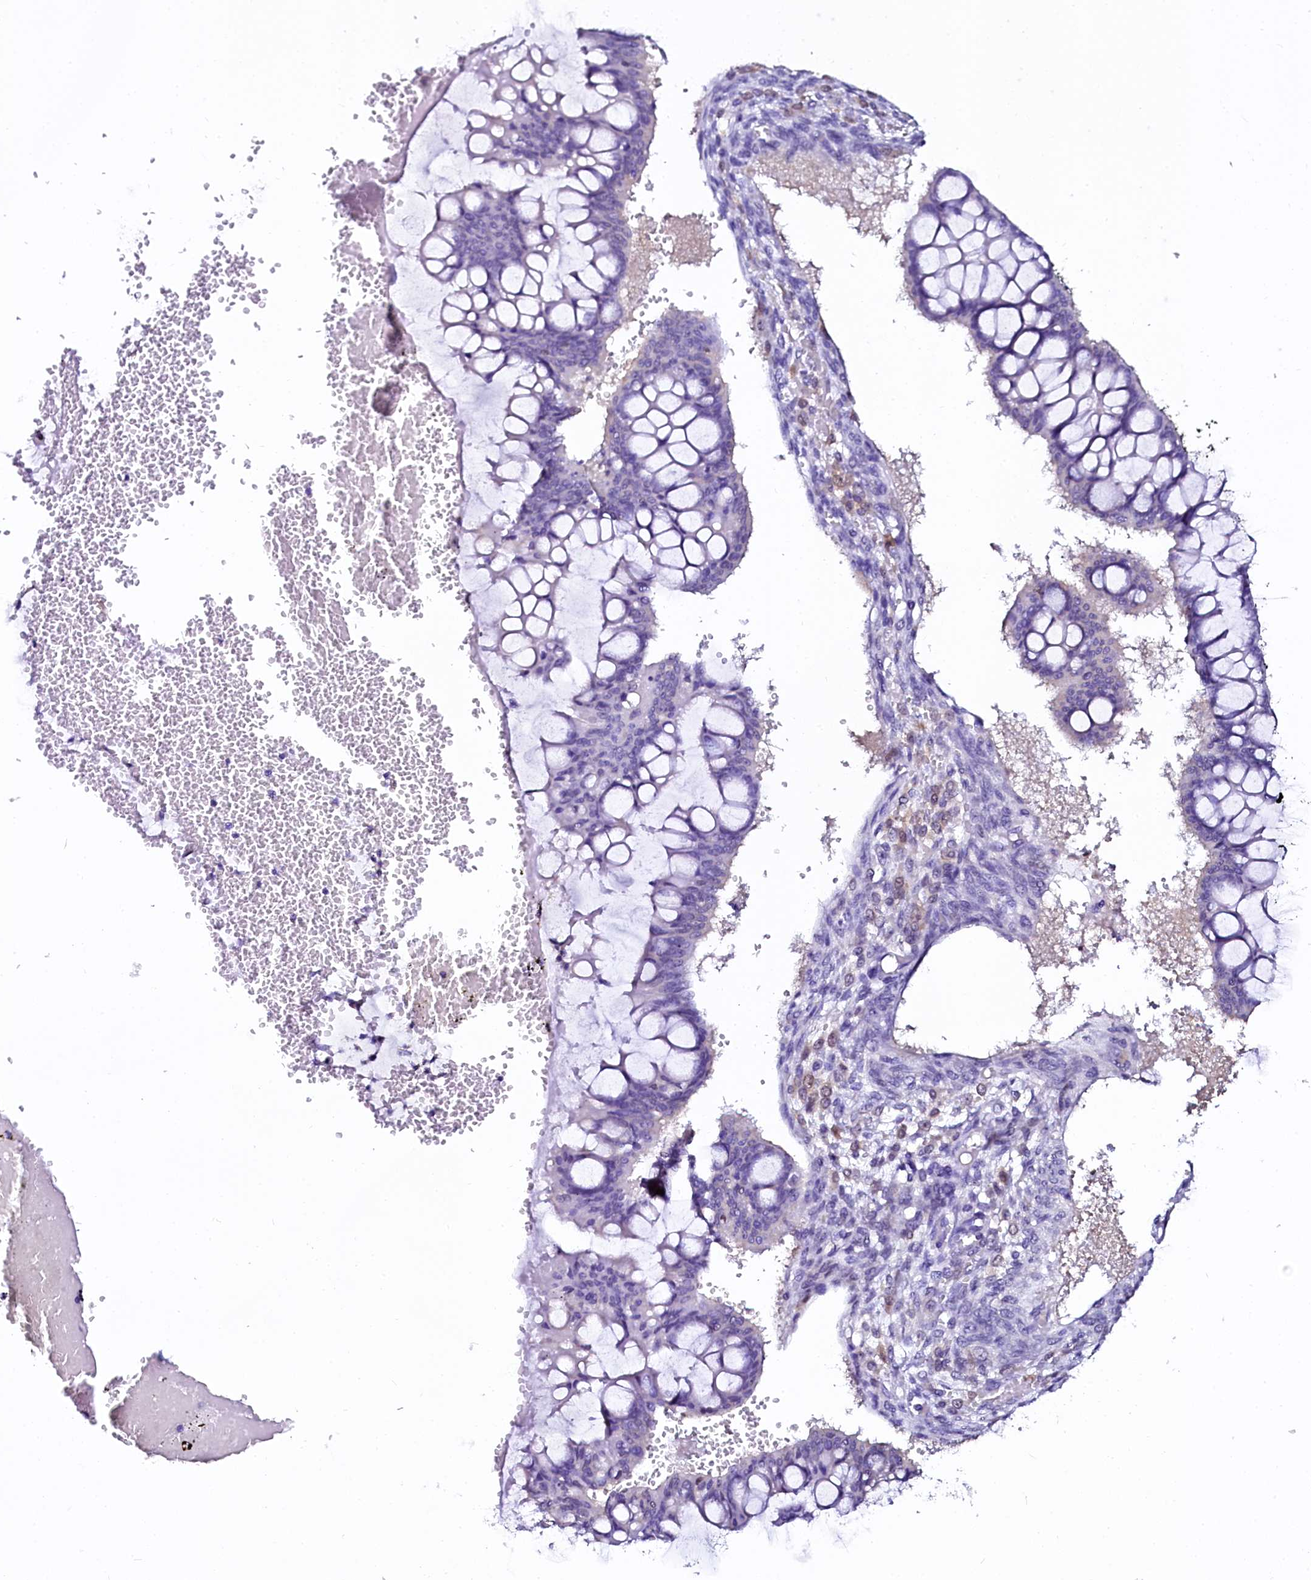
{"staining": {"intensity": "negative", "quantity": "none", "location": "none"}, "tissue": "ovarian cancer", "cell_type": "Tumor cells", "image_type": "cancer", "snomed": [{"axis": "morphology", "description": "Cystadenocarcinoma, mucinous, NOS"}, {"axis": "topography", "description": "Ovary"}], "caption": "This micrograph is of ovarian mucinous cystadenocarcinoma stained with IHC to label a protein in brown with the nuclei are counter-stained blue. There is no staining in tumor cells.", "gene": "SORD", "patient": {"sex": "female", "age": 73}}